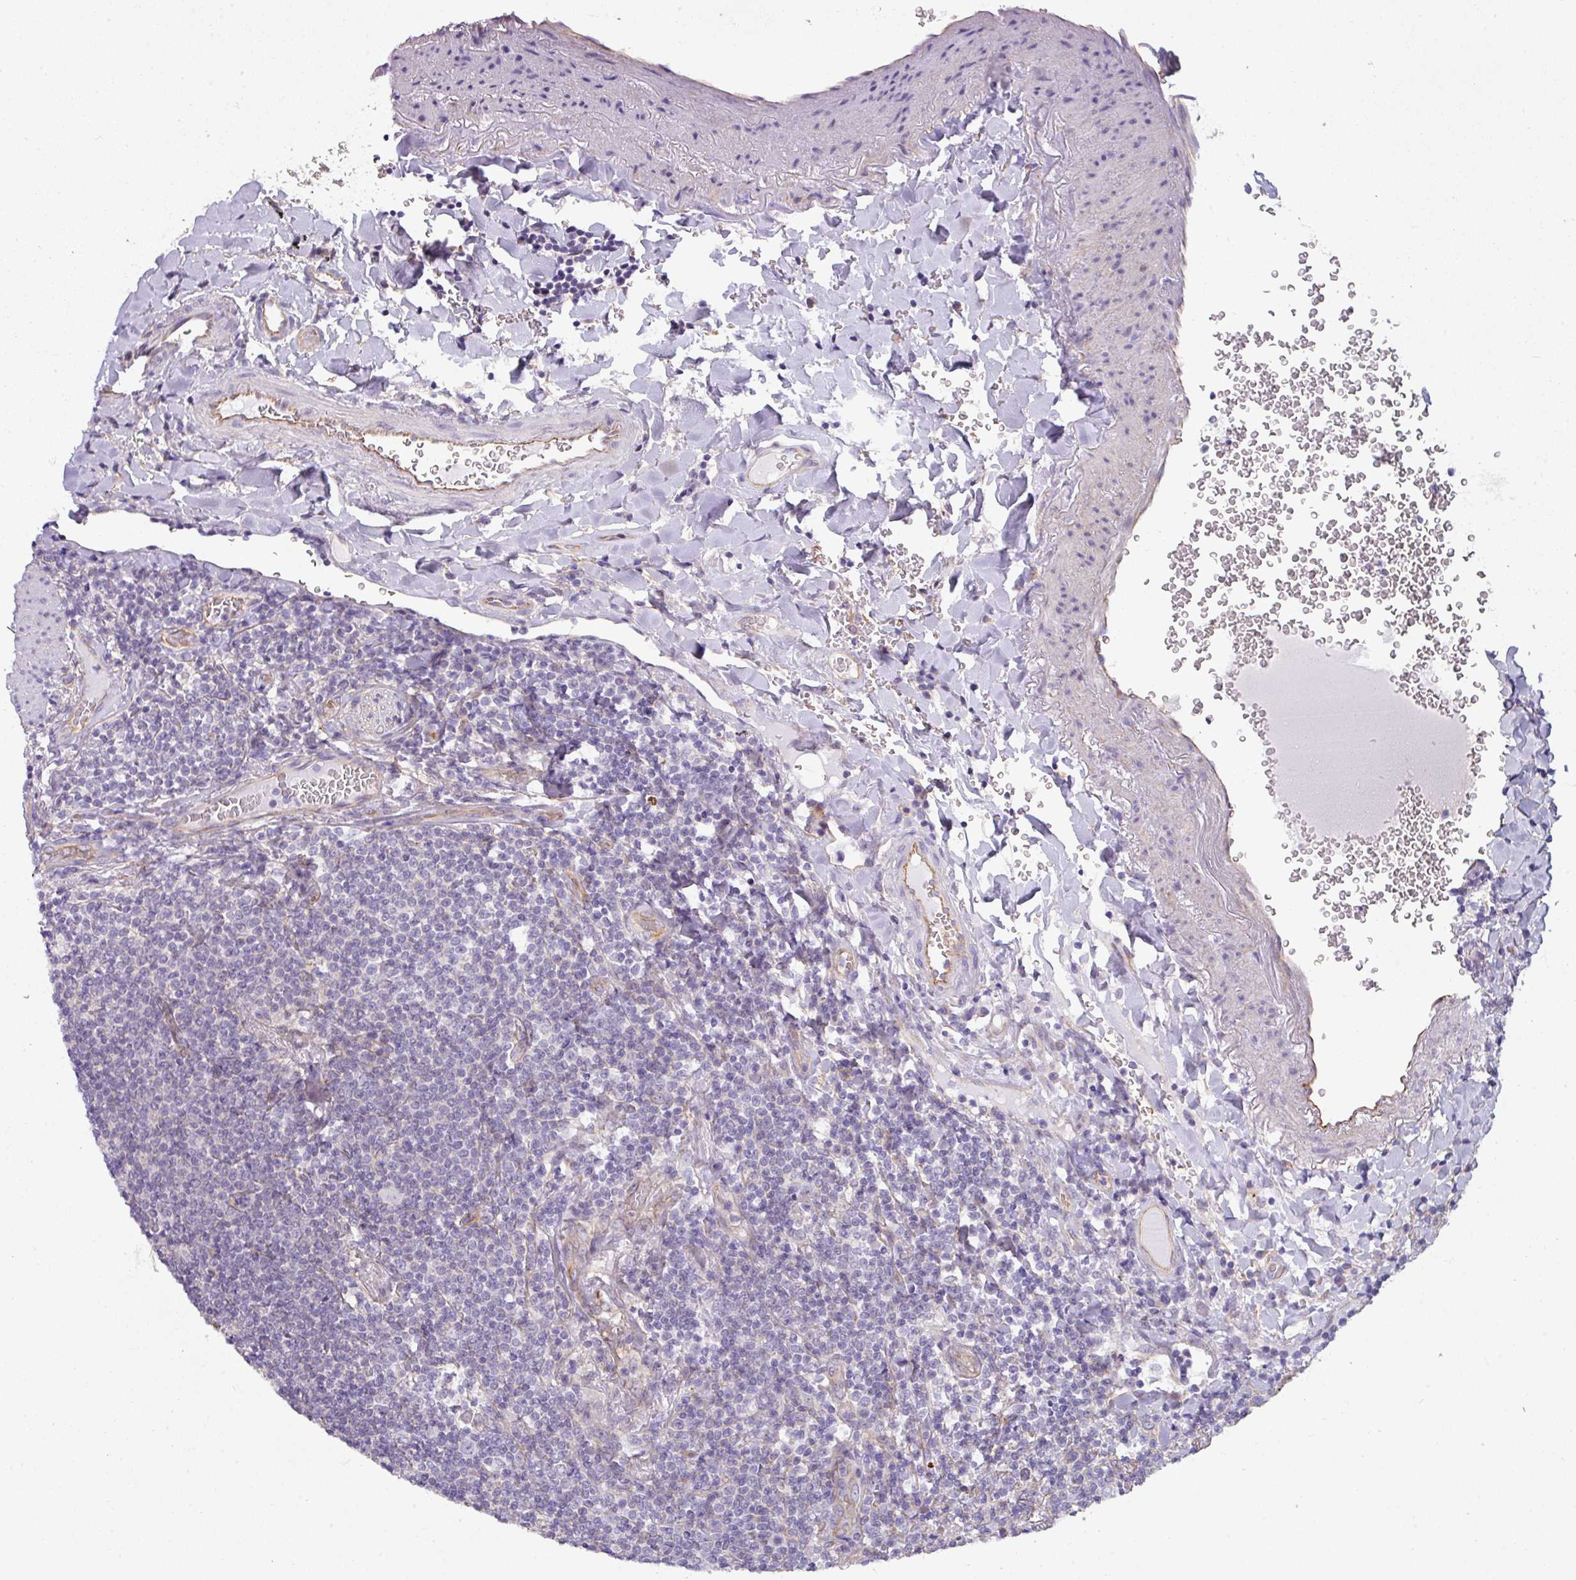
{"staining": {"intensity": "negative", "quantity": "none", "location": "none"}, "tissue": "lymphoma", "cell_type": "Tumor cells", "image_type": "cancer", "snomed": [{"axis": "morphology", "description": "Malignant lymphoma, non-Hodgkin's type, Low grade"}, {"axis": "topography", "description": "Lung"}], "caption": "The photomicrograph demonstrates no significant staining in tumor cells of malignant lymphoma, non-Hodgkin's type (low-grade).", "gene": "BUD23", "patient": {"sex": "female", "age": 71}}